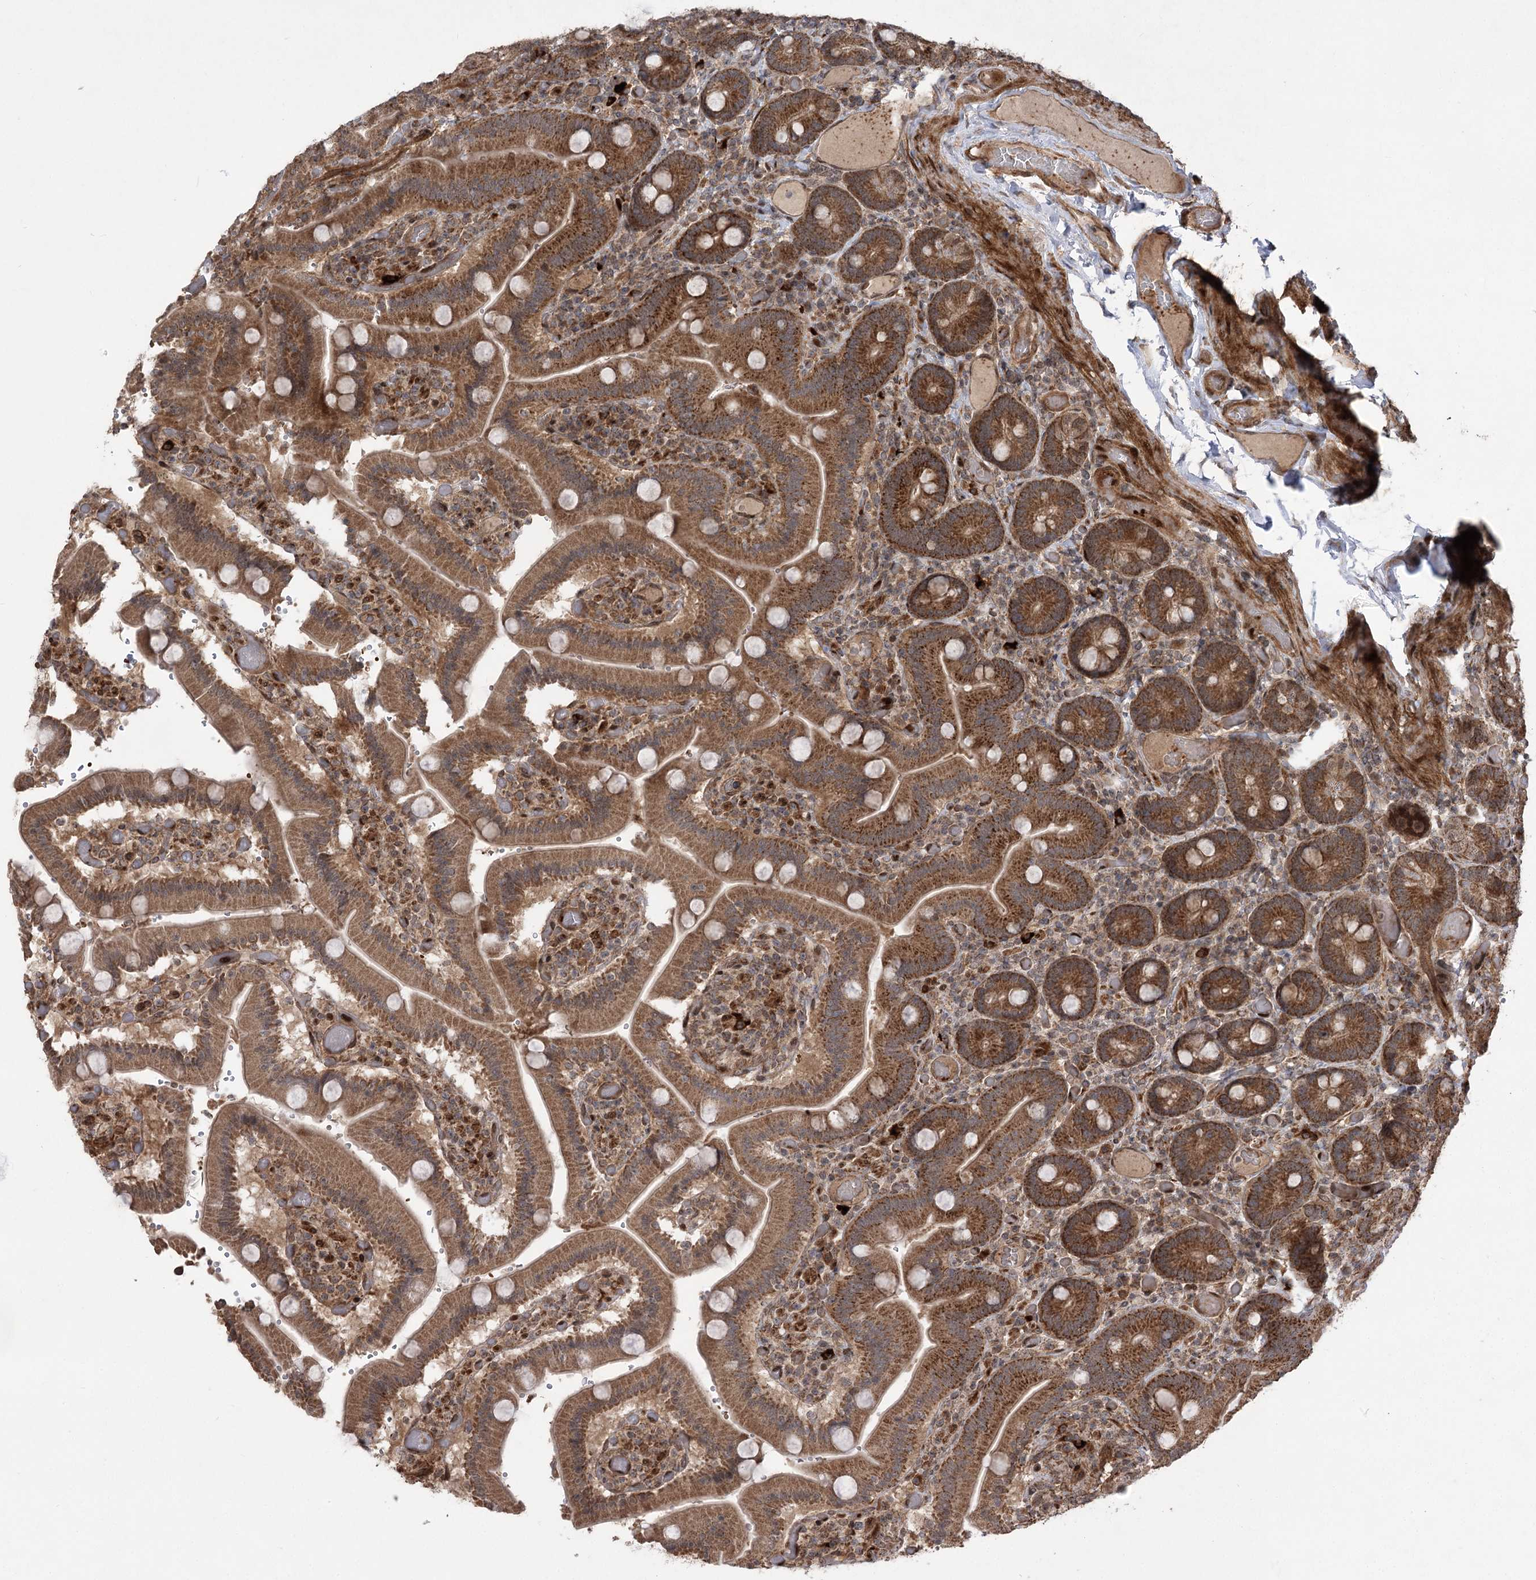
{"staining": {"intensity": "strong", "quantity": ">75%", "location": "cytoplasmic/membranous"}, "tissue": "duodenum", "cell_type": "Glandular cells", "image_type": "normal", "snomed": [{"axis": "morphology", "description": "Normal tissue, NOS"}, {"axis": "topography", "description": "Duodenum"}], "caption": "Strong cytoplasmic/membranous positivity for a protein is identified in about >75% of glandular cells of benign duodenum using IHC.", "gene": "TENM2", "patient": {"sex": "female", "age": 62}}